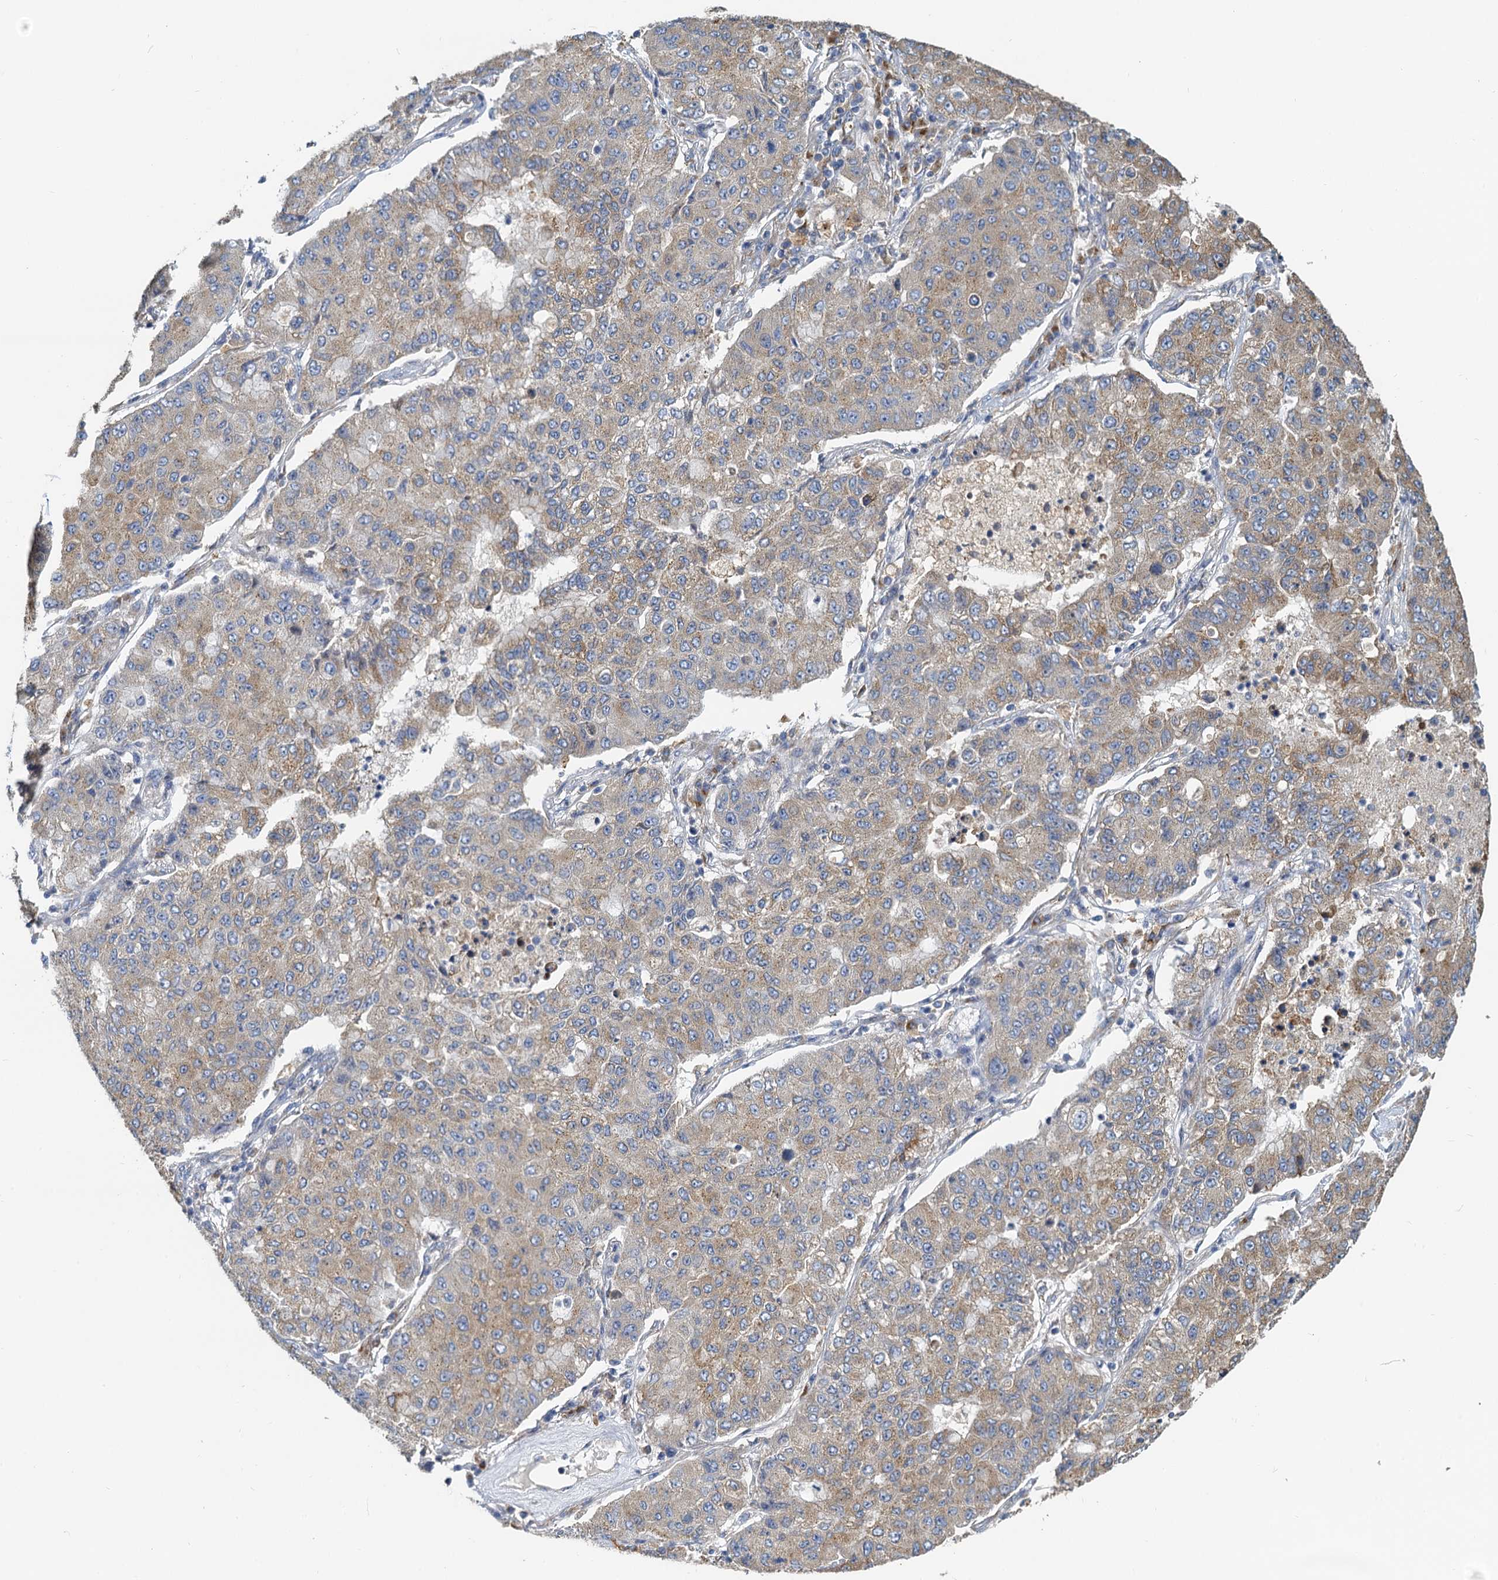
{"staining": {"intensity": "moderate", "quantity": "<25%", "location": "cytoplasmic/membranous"}, "tissue": "lung cancer", "cell_type": "Tumor cells", "image_type": "cancer", "snomed": [{"axis": "morphology", "description": "Squamous cell carcinoma, NOS"}, {"axis": "topography", "description": "Lung"}], "caption": "This is a micrograph of immunohistochemistry (IHC) staining of squamous cell carcinoma (lung), which shows moderate expression in the cytoplasmic/membranous of tumor cells.", "gene": "NKAPD1", "patient": {"sex": "male", "age": 74}}